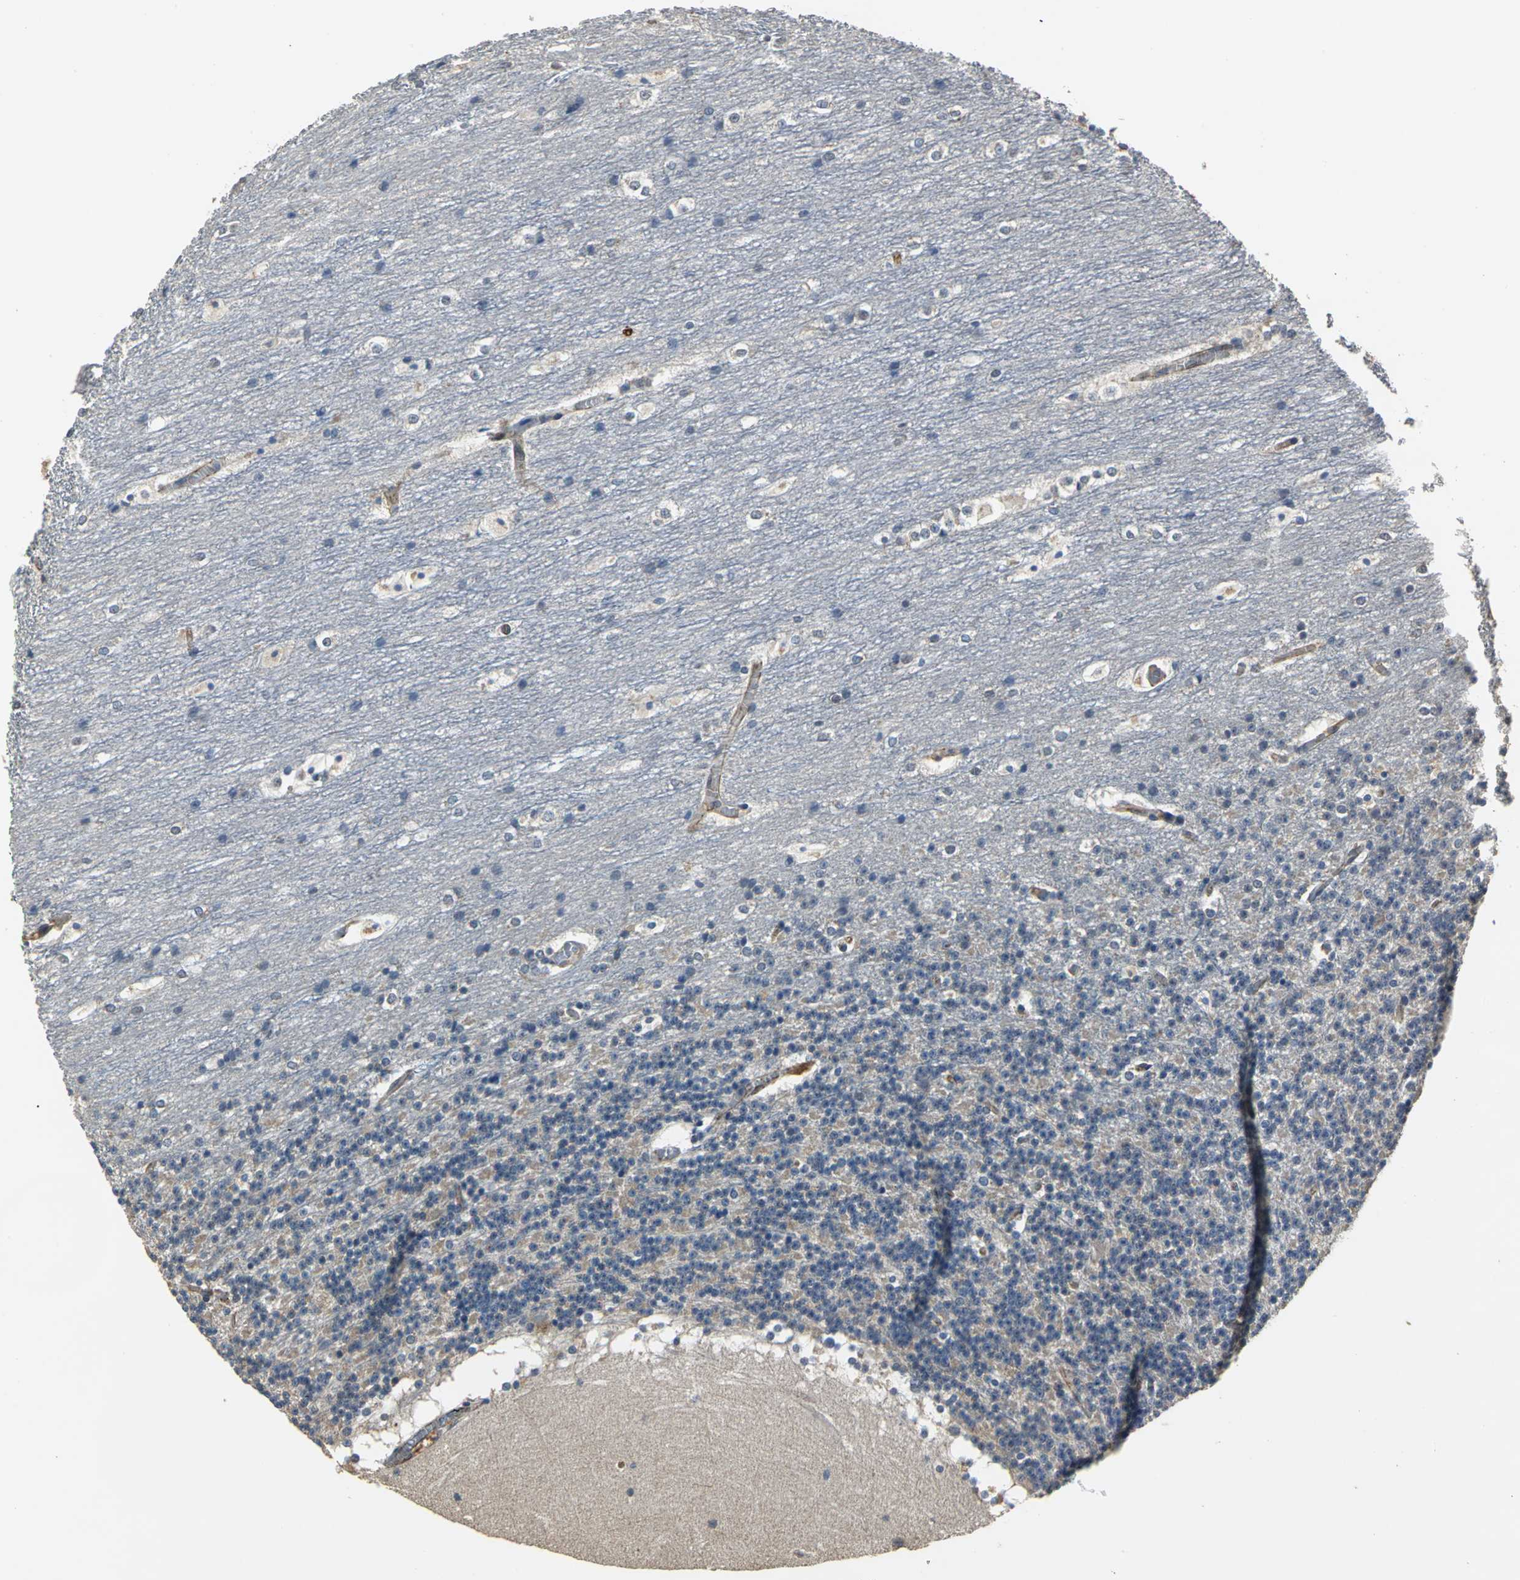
{"staining": {"intensity": "negative", "quantity": "none", "location": "none"}, "tissue": "cerebellum", "cell_type": "Cells in granular layer", "image_type": "normal", "snomed": [{"axis": "morphology", "description": "Normal tissue, NOS"}, {"axis": "topography", "description": "Cerebellum"}], "caption": "Cerebellum stained for a protein using immunohistochemistry (IHC) demonstrates no staining cells in granular layer.", "gene": "OCLN", "patient": {"sex": "female", "age": 19}}